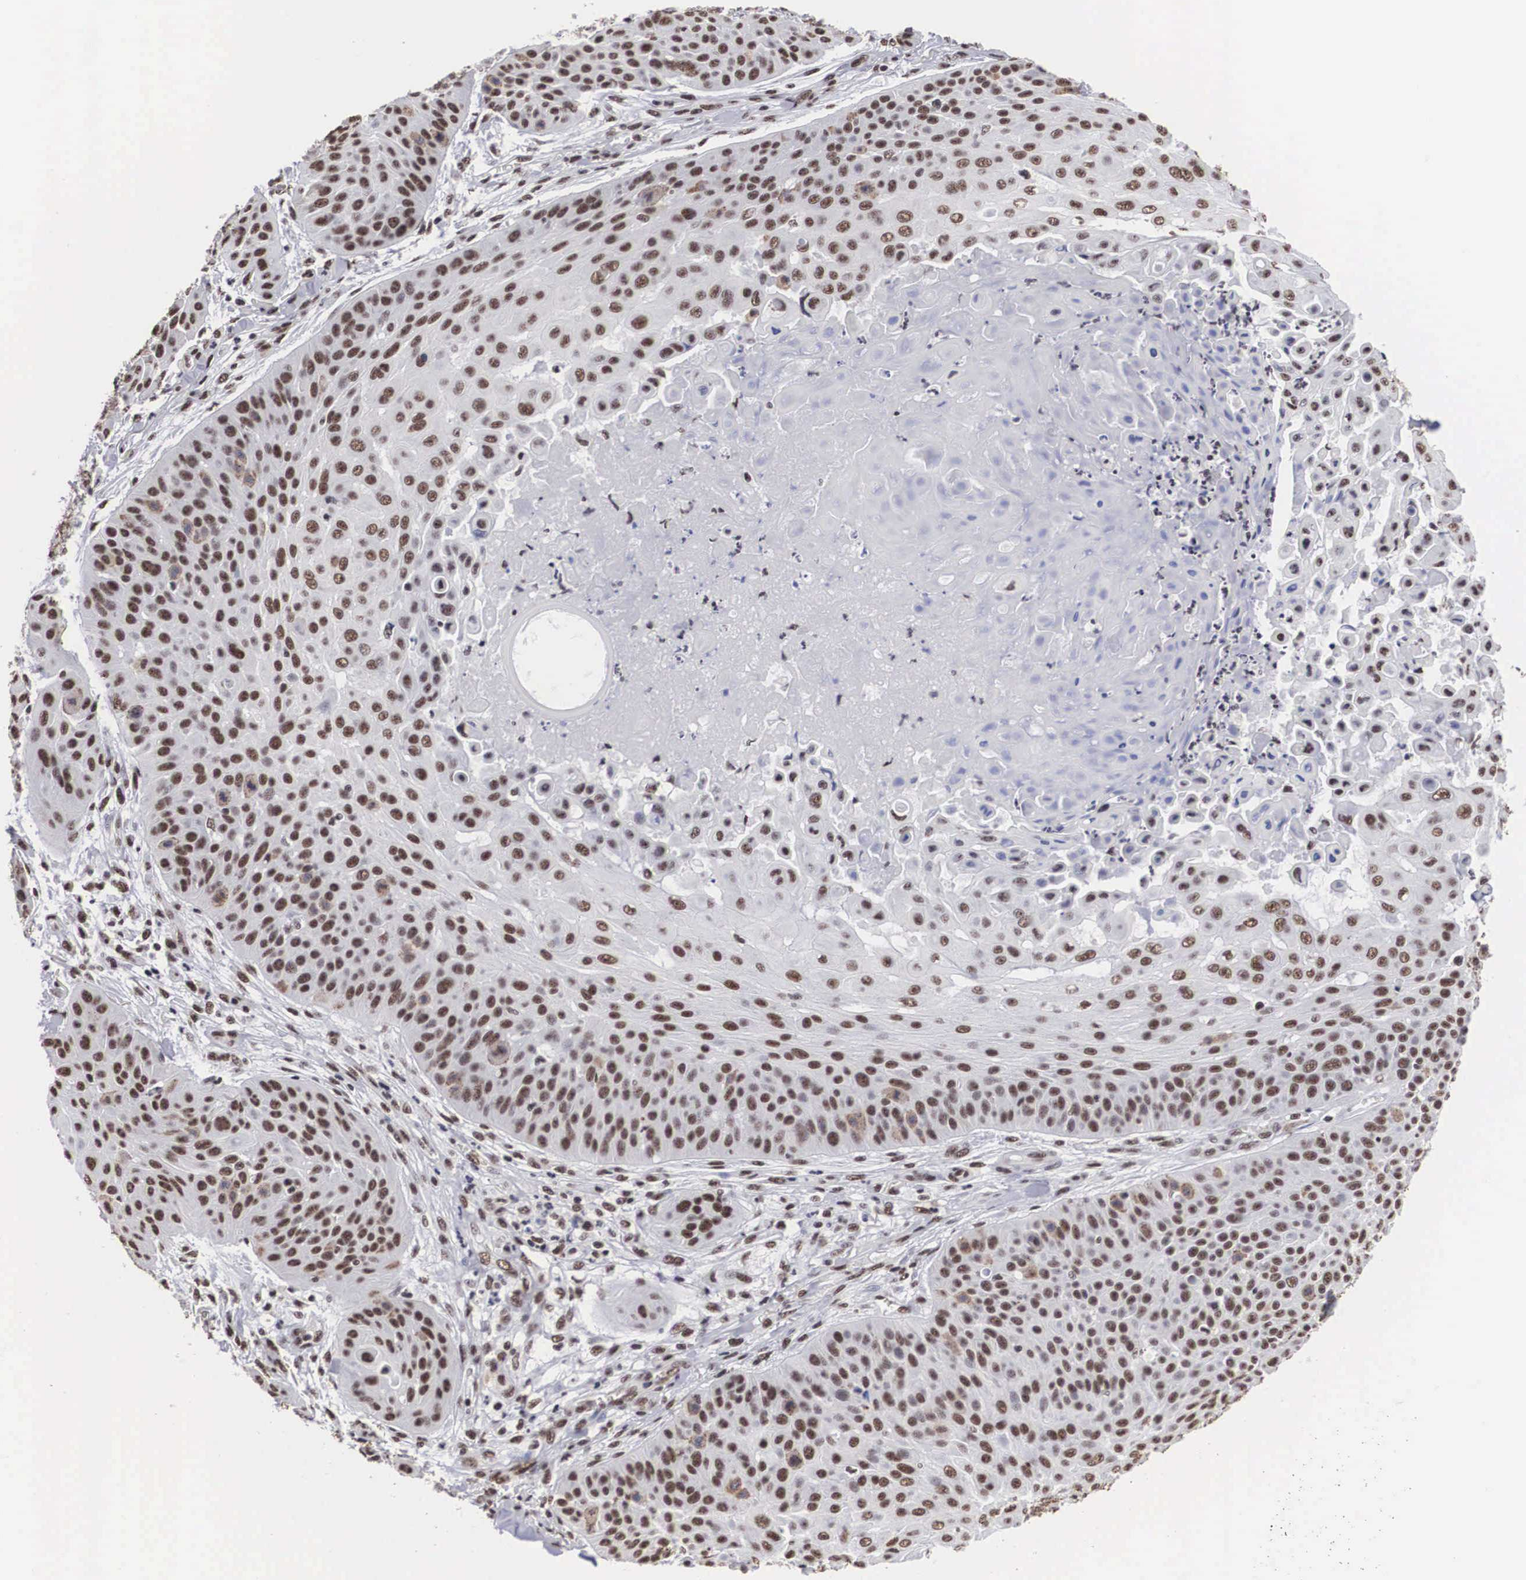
{"staining": {"intensity": "moderate", "quantity": ">75%", "location": "nuclear"}, "tissue": "skin cancer", "cell_type": "Tumor cells", "image_type": "cancer", "snomed": [{"axis": "morphology", "description": "Squamous cell carcinoma, NOS"}, {"axis": "topography", "description": "Skin"}], "caption": "Skin cancer stained with DAB IHC shows medium levels of moderate nuclear expression in about >75% of tumor cells.", "gene": "ACIN1", "patient": {"sex": "male", "age": 82}}